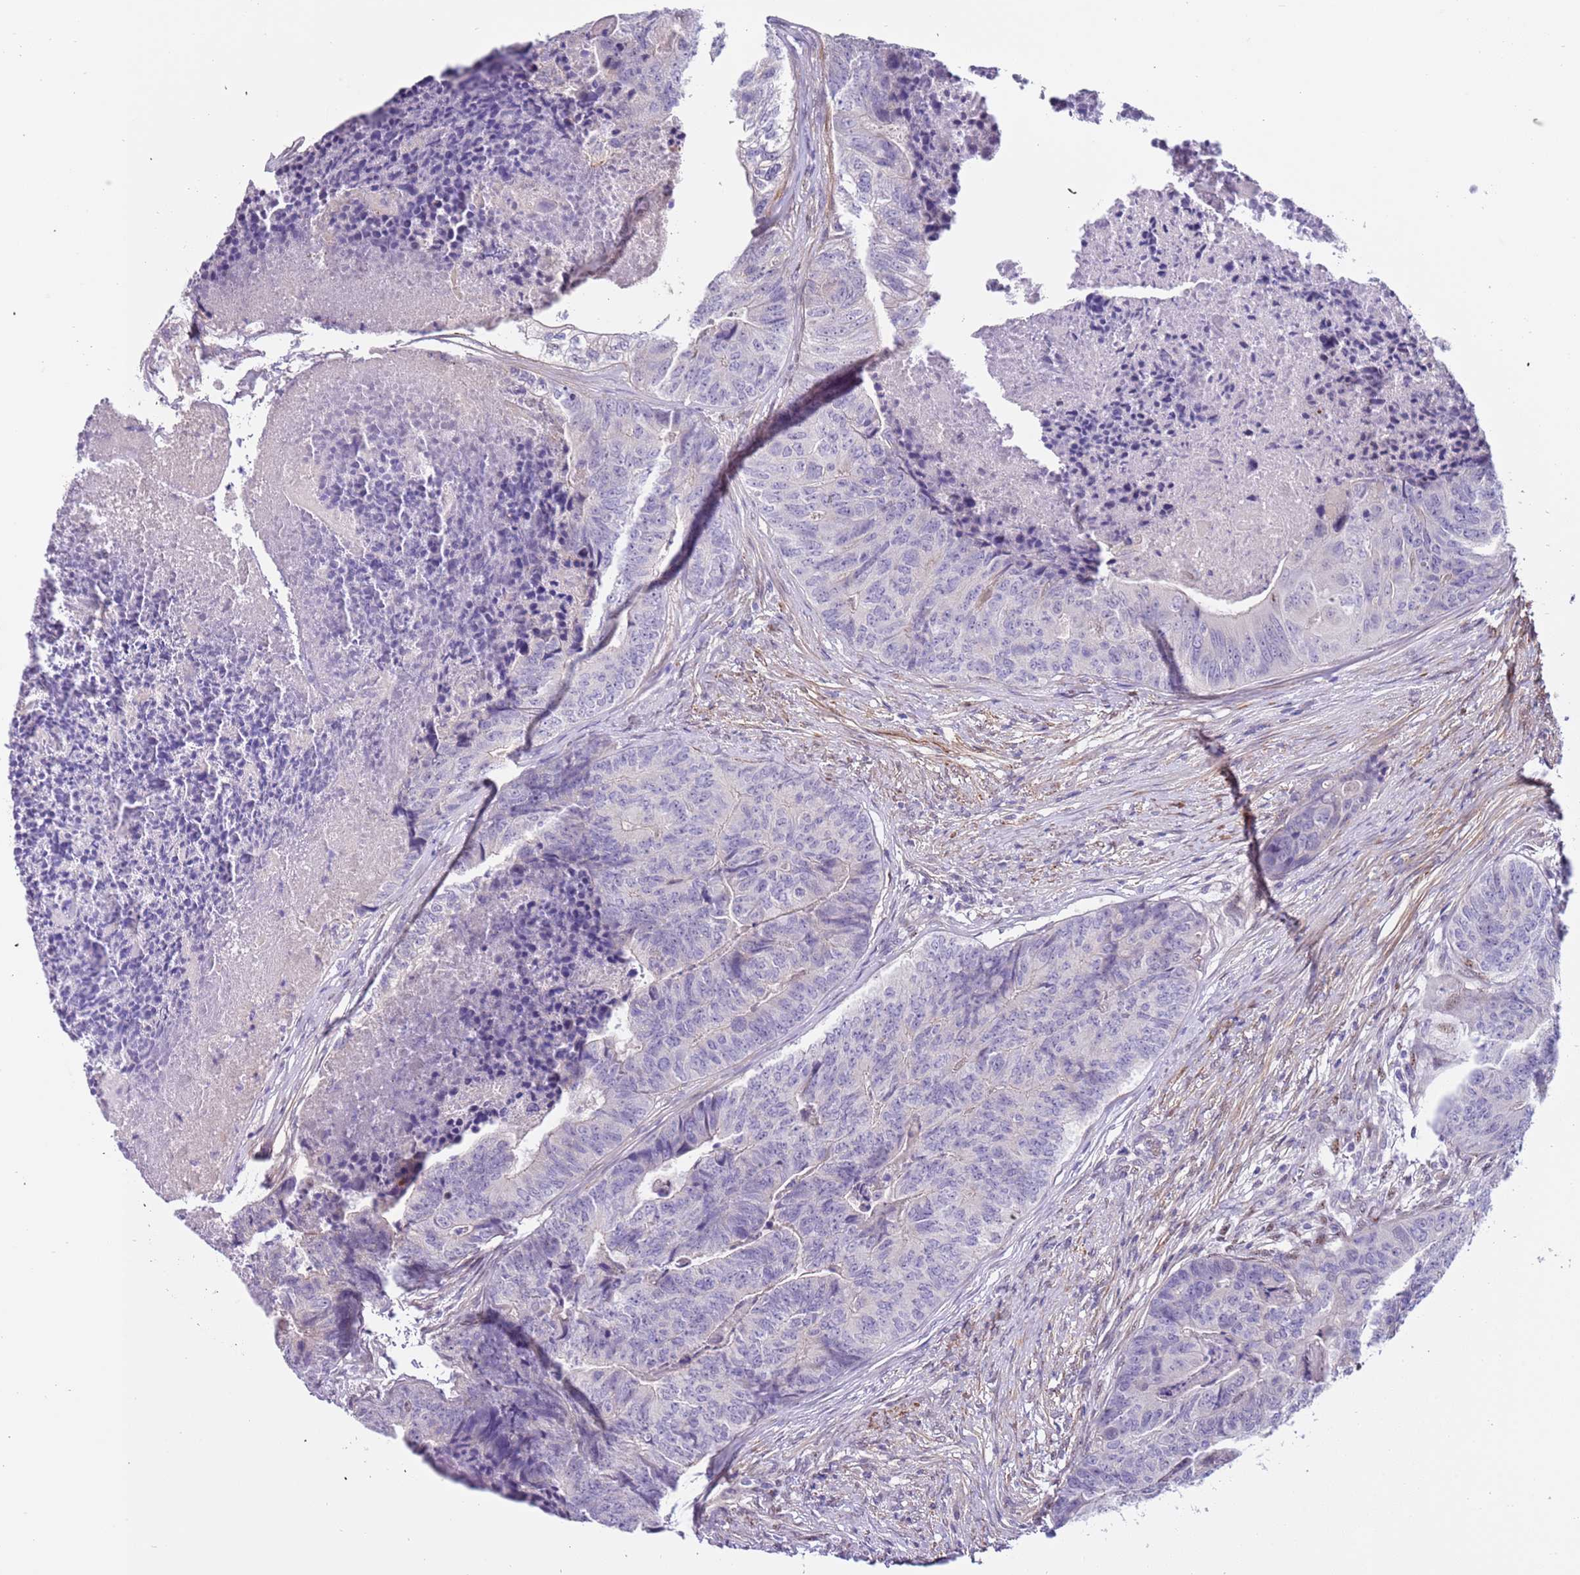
{"staining": {"intensity": "negative", "quantity": "none", "location": "none"}, "tissue": "colorectal cancer", "cell_type": "Tumor cells", "image_type": "cancer", "snomed": [{"axis": "morphology", "description": "Adenocarcinoma, NOS"}, {"axis": "topography", "description": "Colon"}], "caption": "Tumor cells are negative for brown protein staining in colorectal cancer. (Brightfield microscopy of DAB immunohistochemistry (IHC) at high magnification).", "gene": "PLEKHH1", "patient": {"sex": "female", "age": 67}}